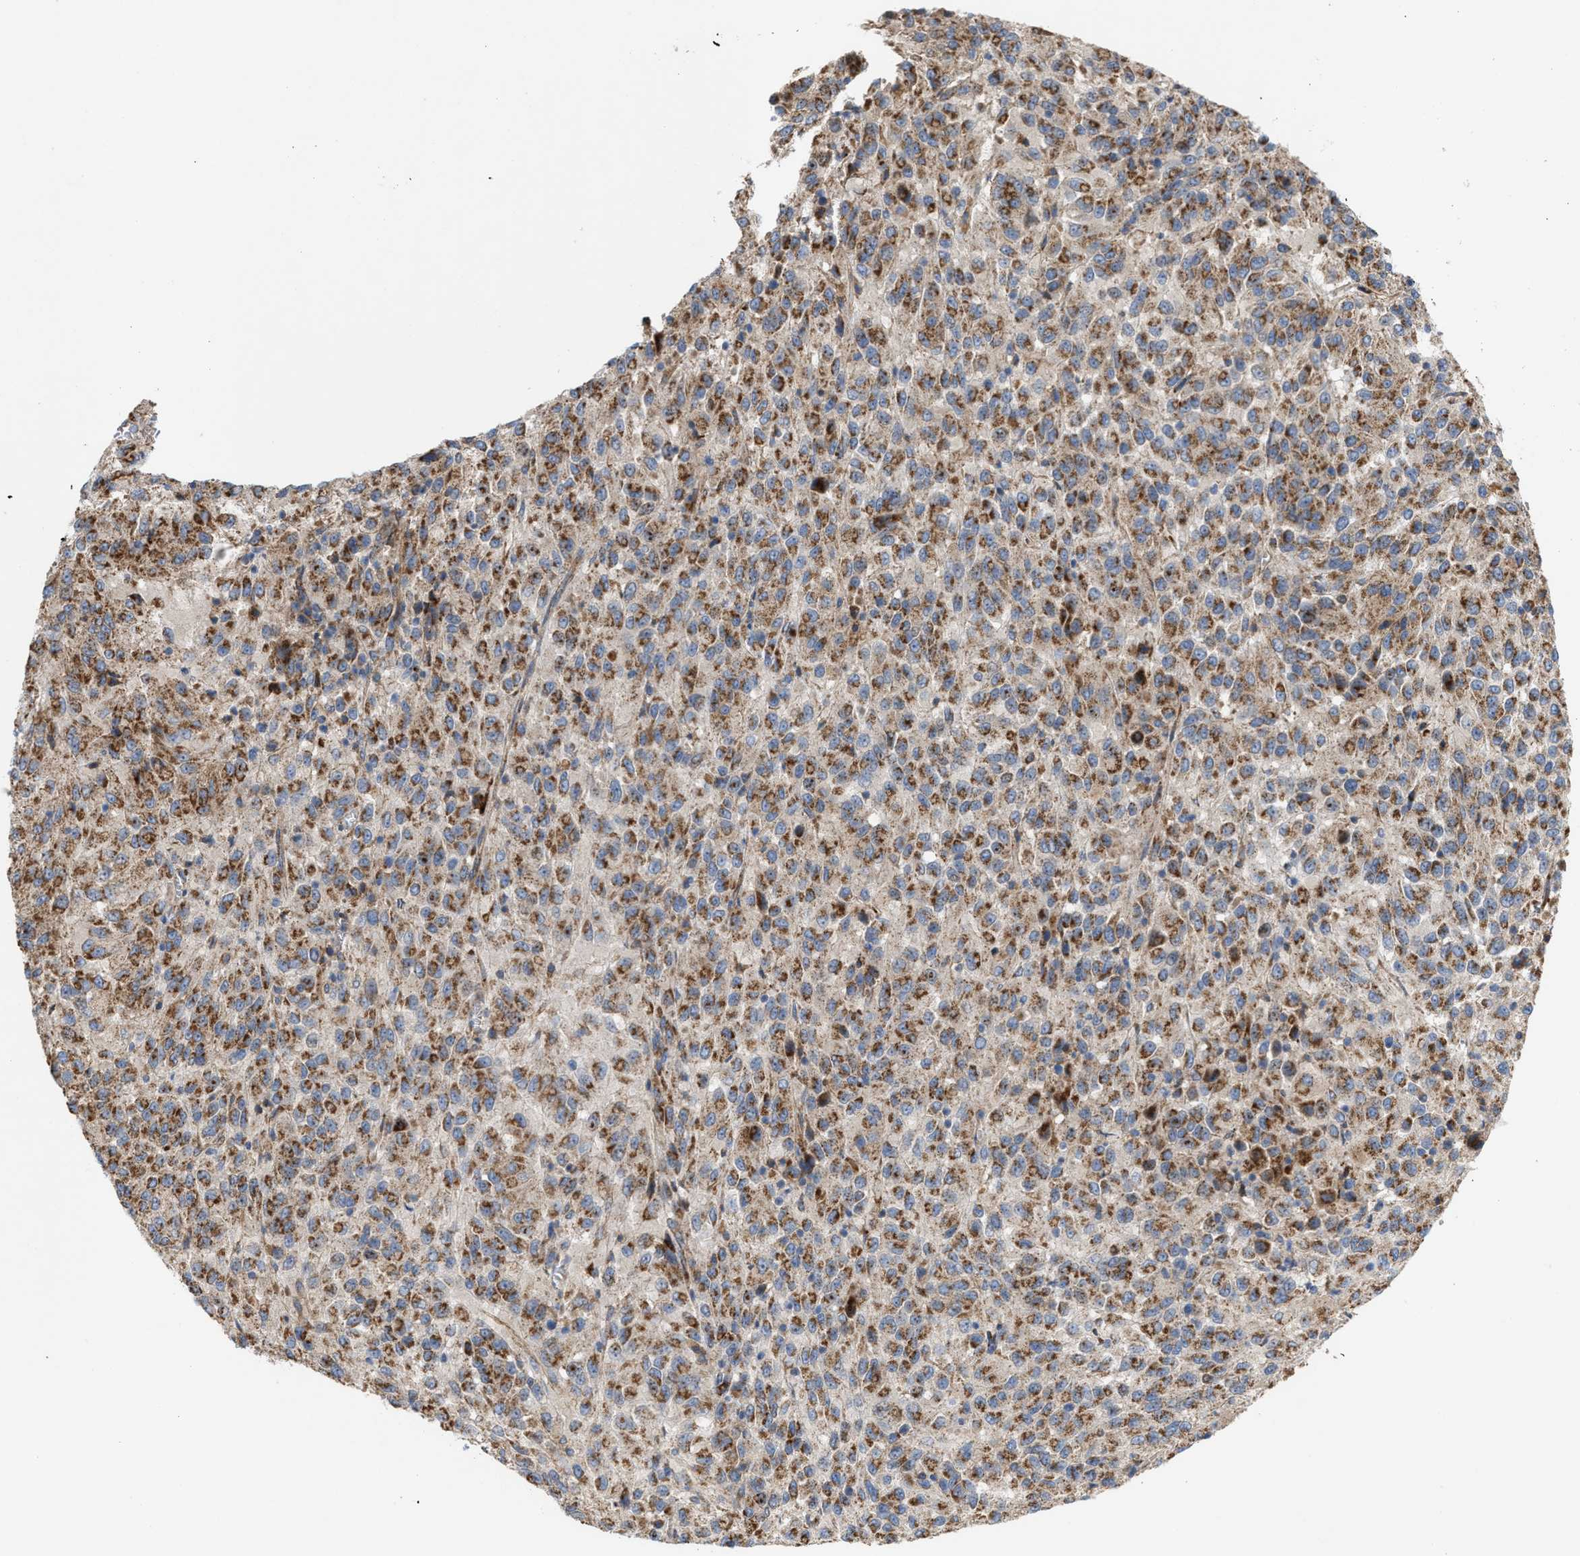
{"staining": {"intensity": "moderate", "quantity": ">75%", "location": "cytoplasmic/membranous"}, "tissue": "melanoma", "cell_type": "Tumor cells", "image_type": "cancer", "snomed": [{"axis": "morphology", "description": "Malignant melanoma, Metastatic site"}, {"axis": "topography", "description": "Lung"}], "caption": "Brown immunohistochemical staining in human melanoma displays moderate cytoplasmic/membranous staining in about >75% of tumor cells. The protein of interest is stained brown, and the nuclei are stained in blue (DAB IHC with brightfield microscopy, high magnification).", "gene": "OXSM", "patient": {"sex": "male", "age": 64}}